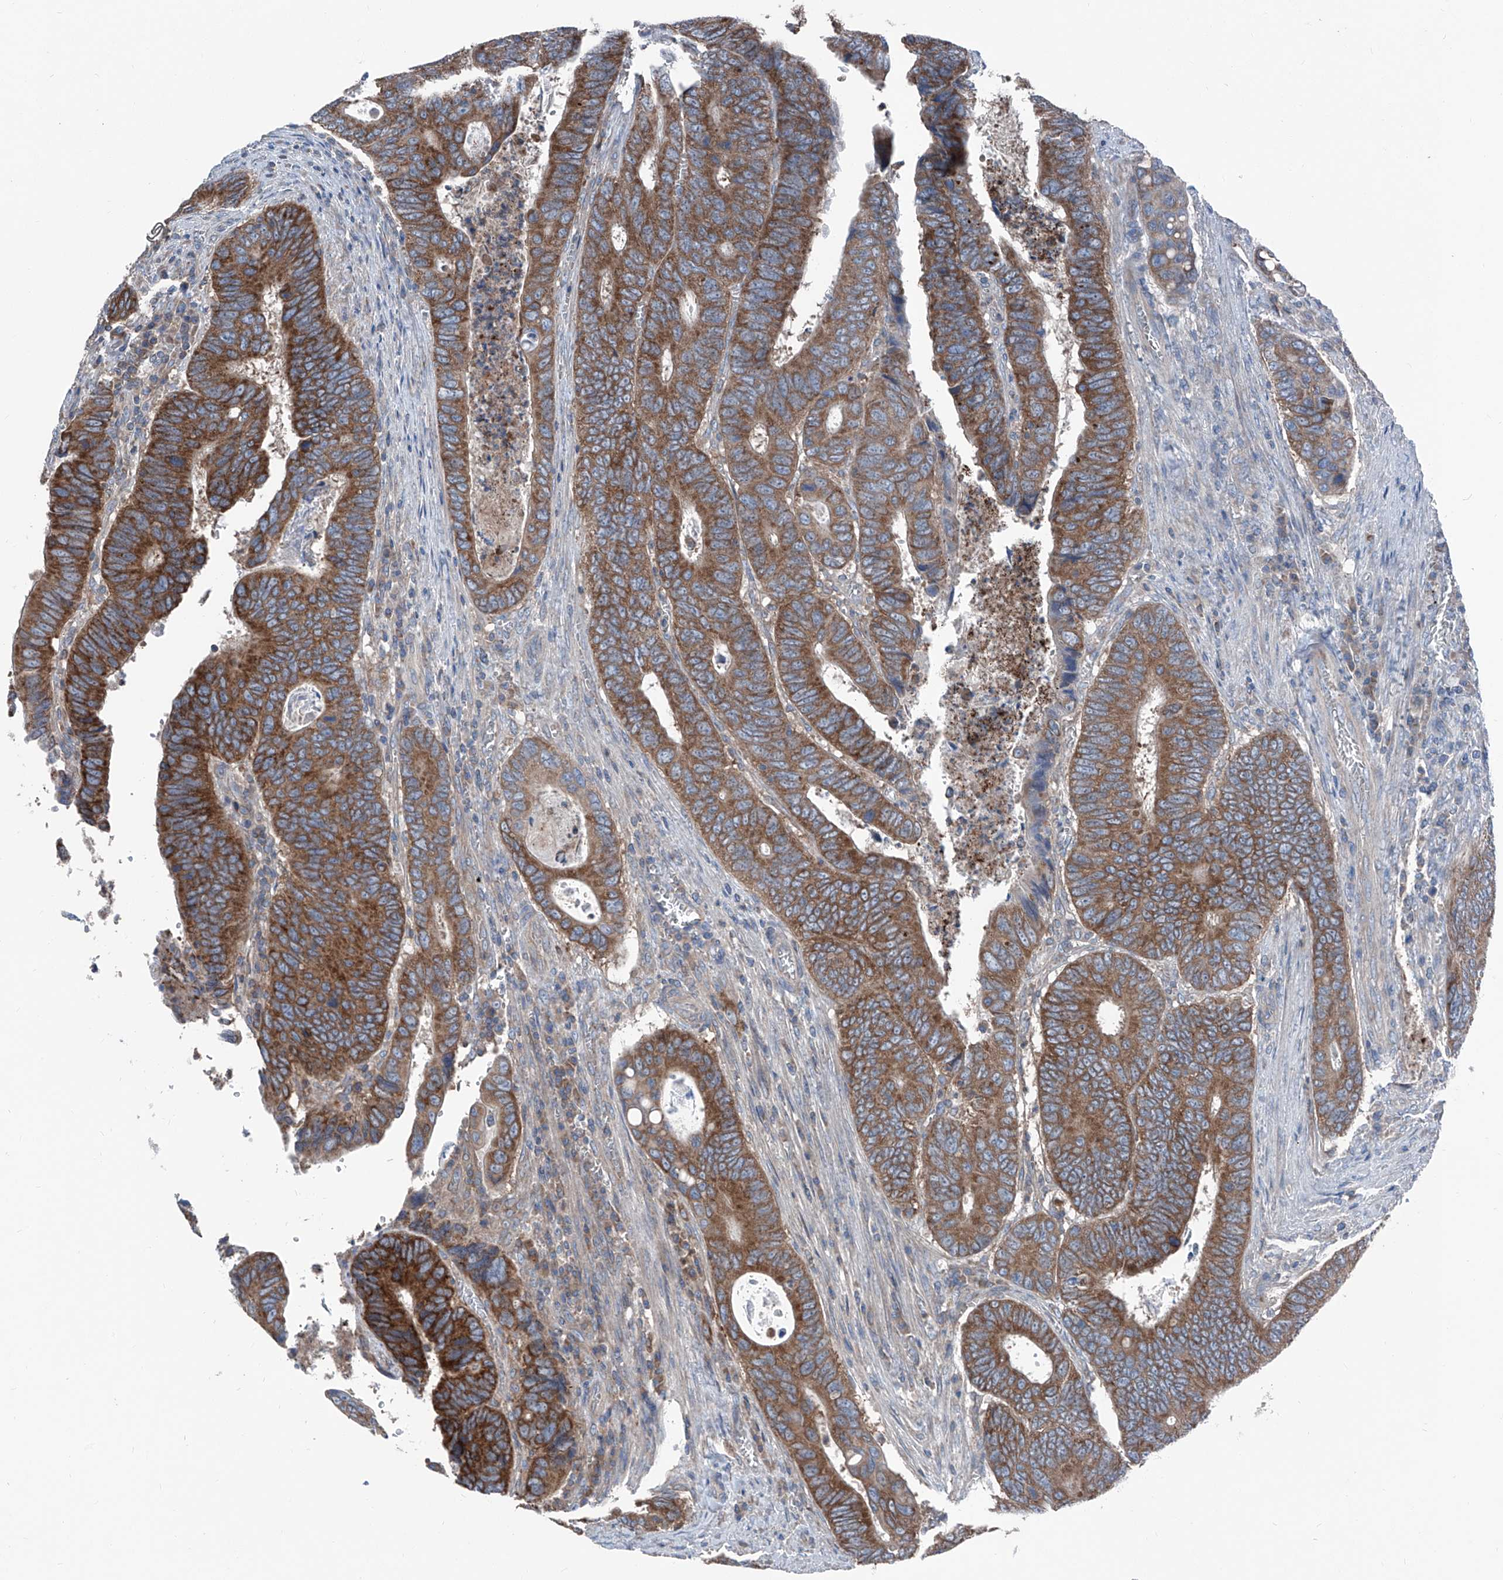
{"staining": {"intensity": "strong", "quantity": ">75%", "location": "cytoplasmic/membranous"}, "tissue": "colorectal cancer", "cell_type": "Tumor cells", "image_type": "cancer", "snomed": [{"axis": "morphology", "description": "Adenocarcinoma, NOS"}, {"axis": "topography", "description": "Colon"}], "caption": "Brown immunohistochemical staining in colorectal cancer reveals strong cytoplasmic/membranous positivity in about >75% of tumor cells.", "gene": "GPAT3", "patient": {"sex": "male", "age": 72}}